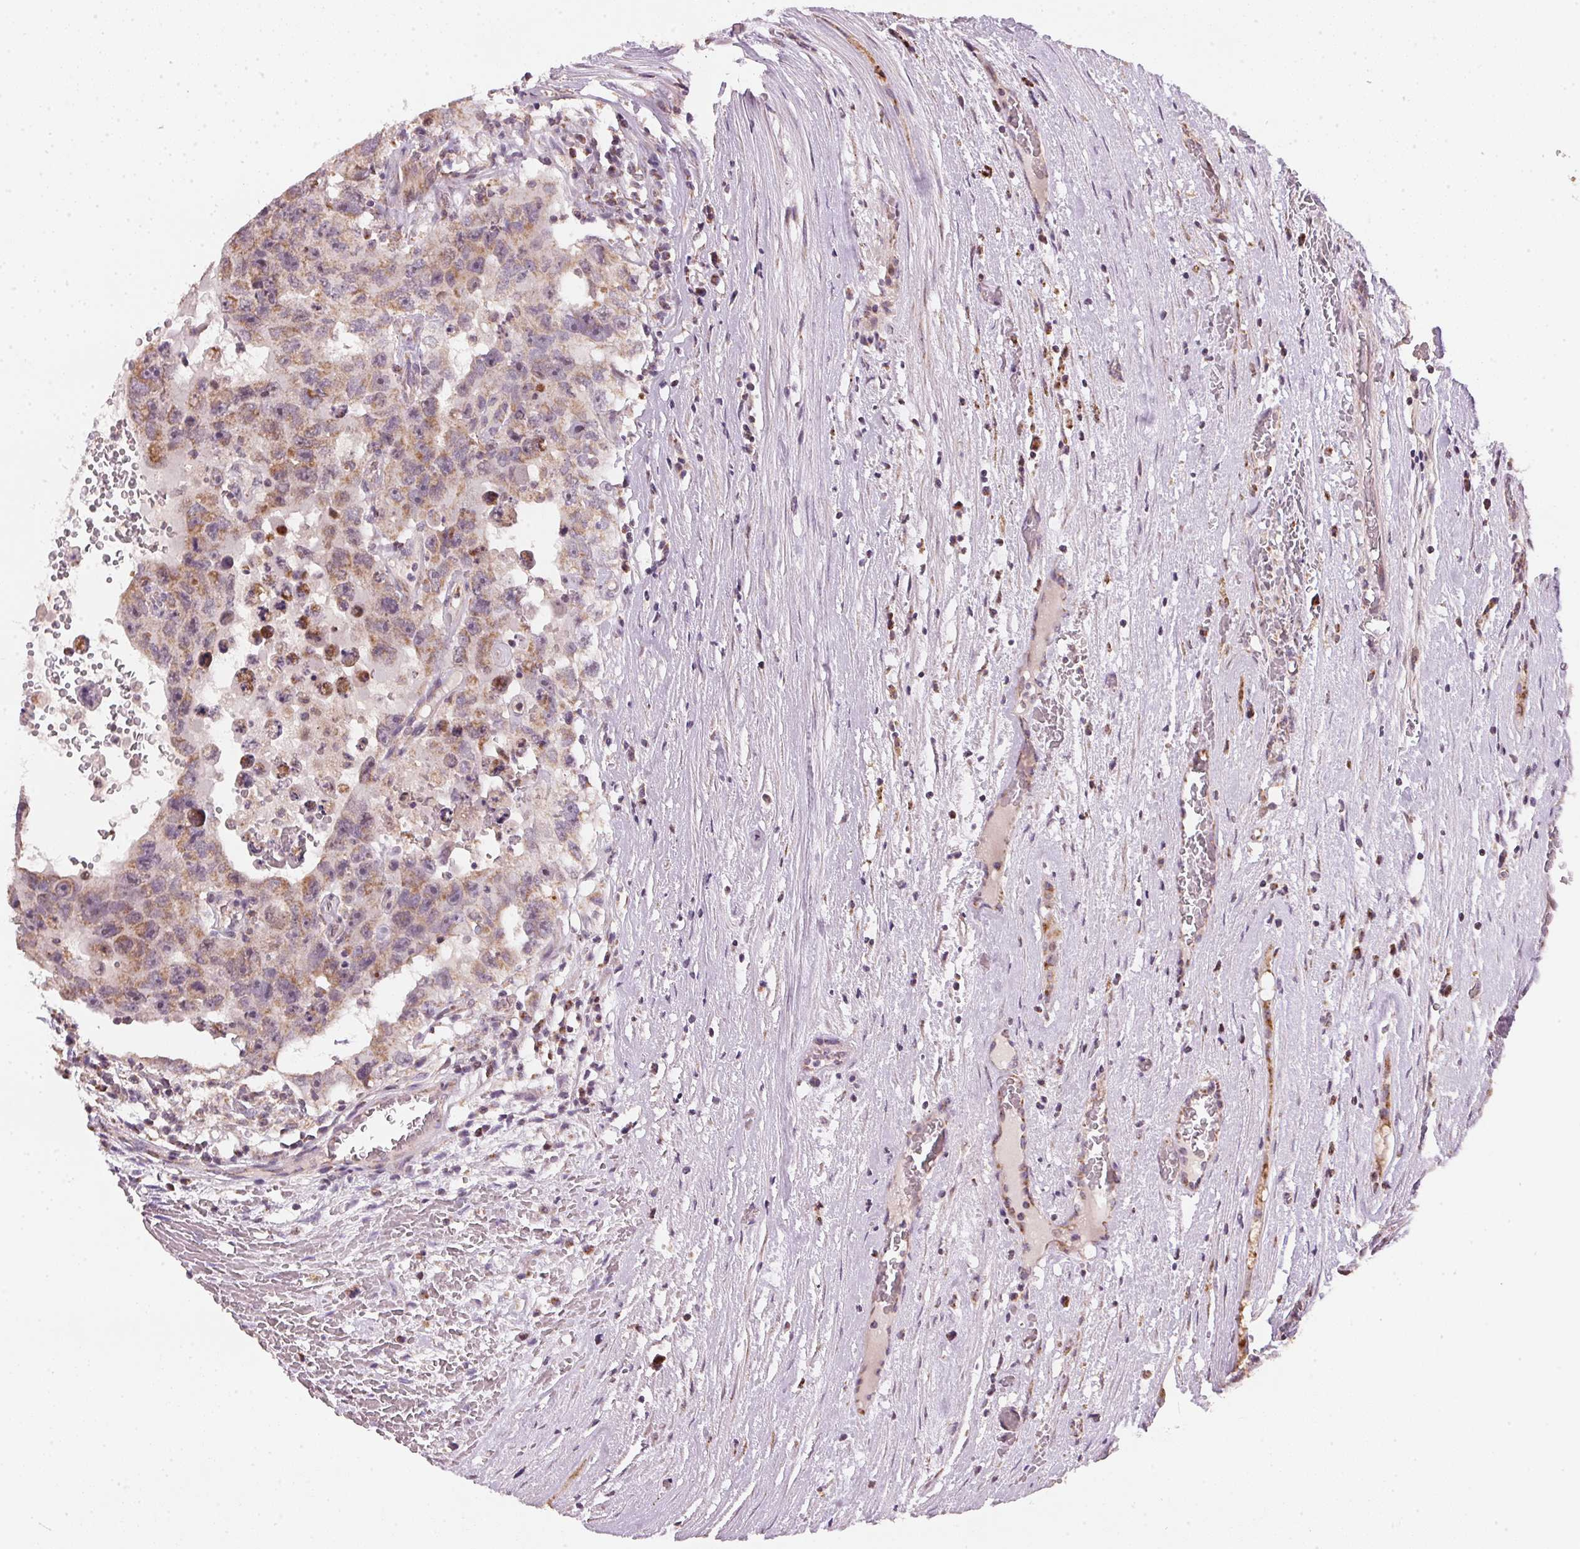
{"staining": {"intensity": "moderate", "quantity": ">75%", "location": "cytoplasmic/membranous"}, "tissue": "testis cancer", "cell_type": "Tumor cells", "image_type": "cancer", "snomed": [{"axis": "morphology", "description": "Carcinoma, Embryonal, NOS"}, {"axis": "topography", "description": "Testis"}], "caption": "Immunohistochemistry histopathology image of testis cancer stained for a protein (brown), which displays medium levels of moderate cytoplasmic/membranous expression in approximately >75% of tumor cells.", "gene": "COQ7", "patient": {"sex": "male", "age": 26}}